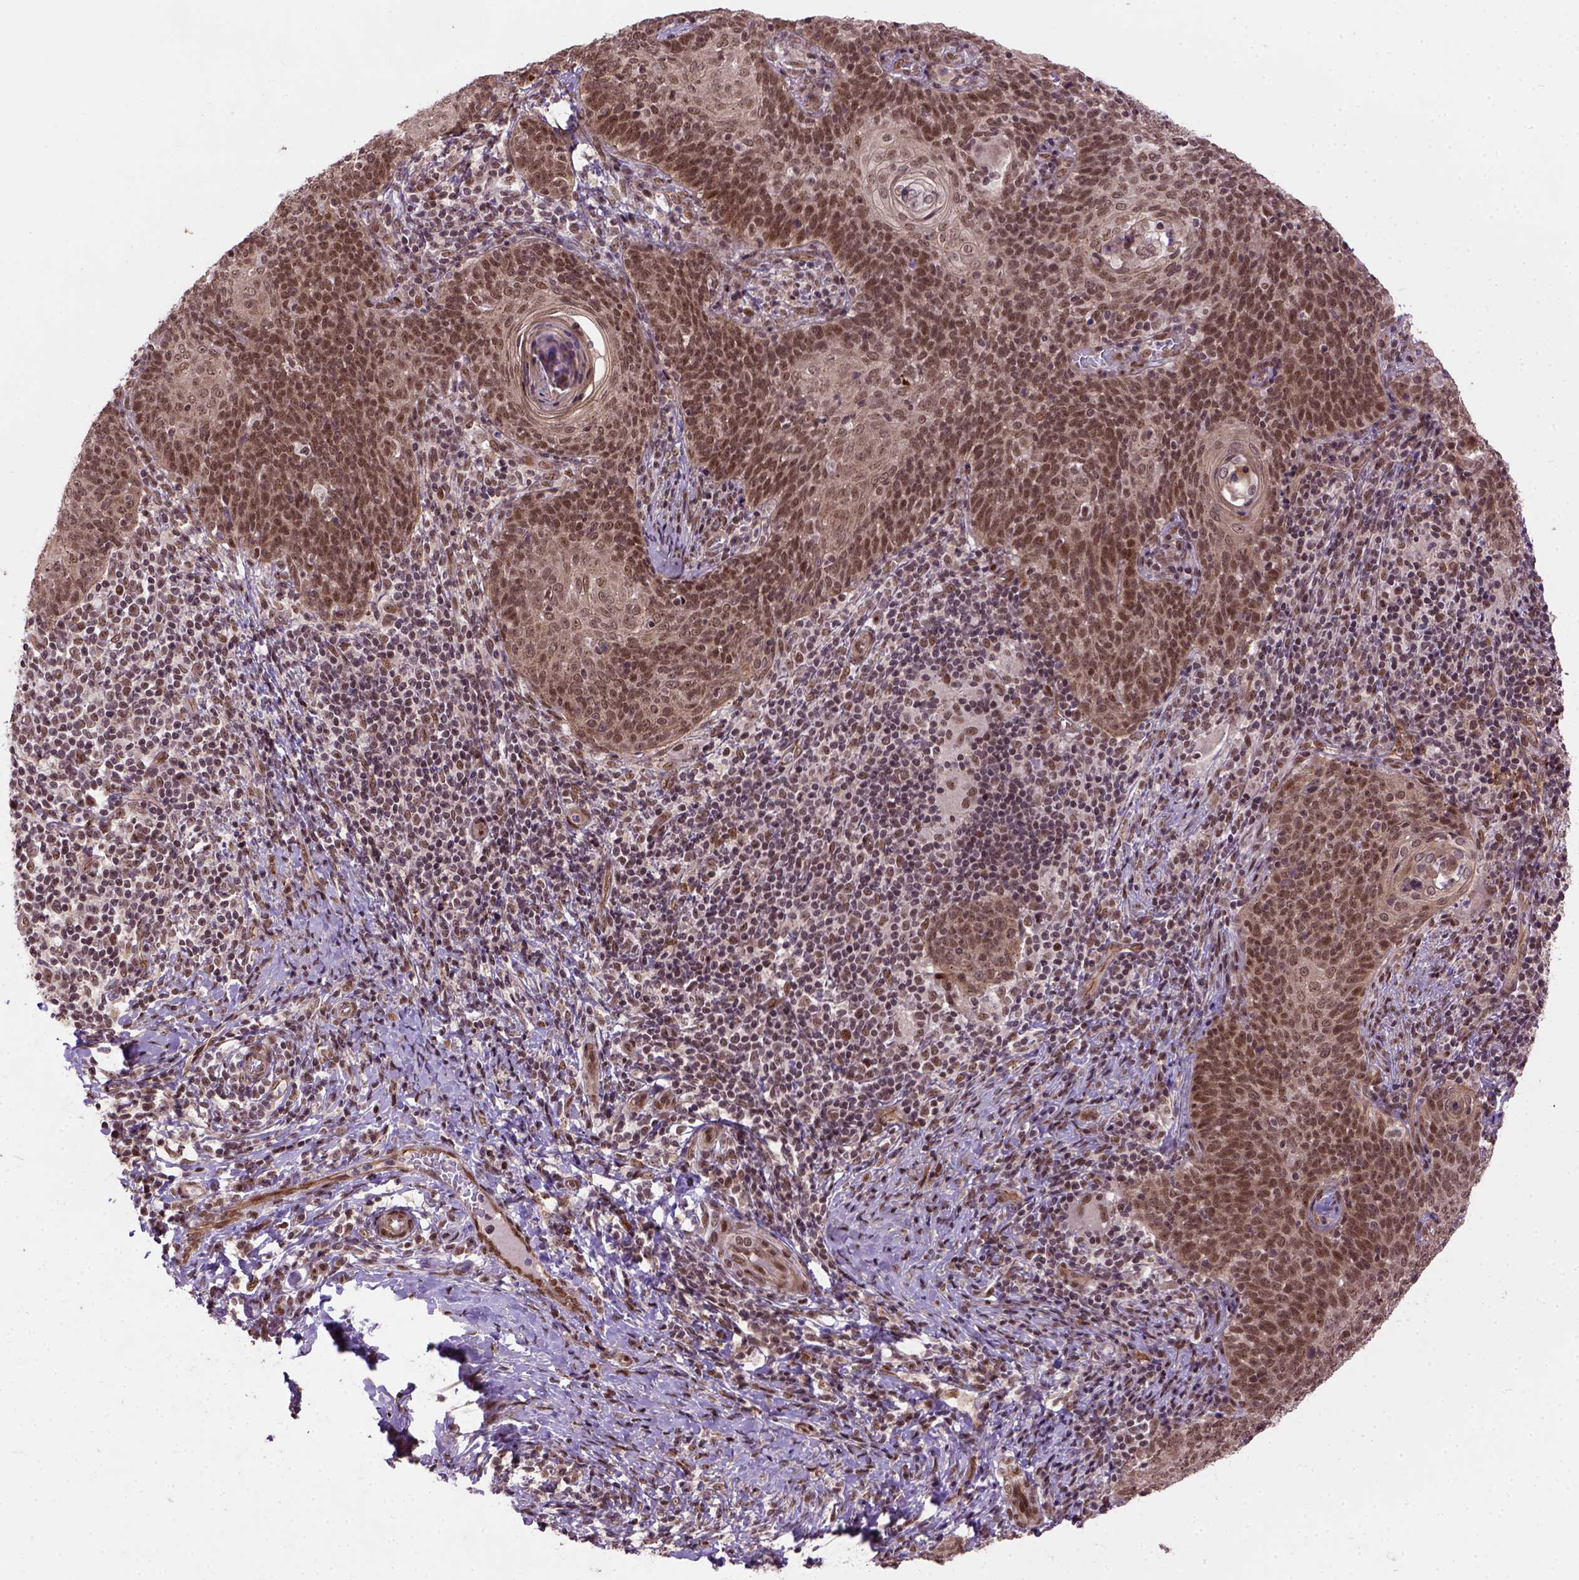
{"staining": {"intensity": "moderate", "quantity": ">75%", "location": "nuclear"}, "tissue": "cervical cancer", "cell_type": "Tumor cells", "image_type": "cancer", "snomed": [{"axis": "morphology", "description": "Normal tissue, NOS"}, {"axis": "morphology", "description": "Squamous cell carcinoma, NOS"}, {"axis": "topography", "description": "Cervix"}], "caption": "Immunohistochemical staining of human cervical squamous cell carcinoma demonstrates medium levels of moderate nuclear staining in about >75% of tumor cells. (DAB IHC with brightfield microscopy, high magnification).", "gene": "ZNF630", "patient": {"sex": "female", "age": 39}}